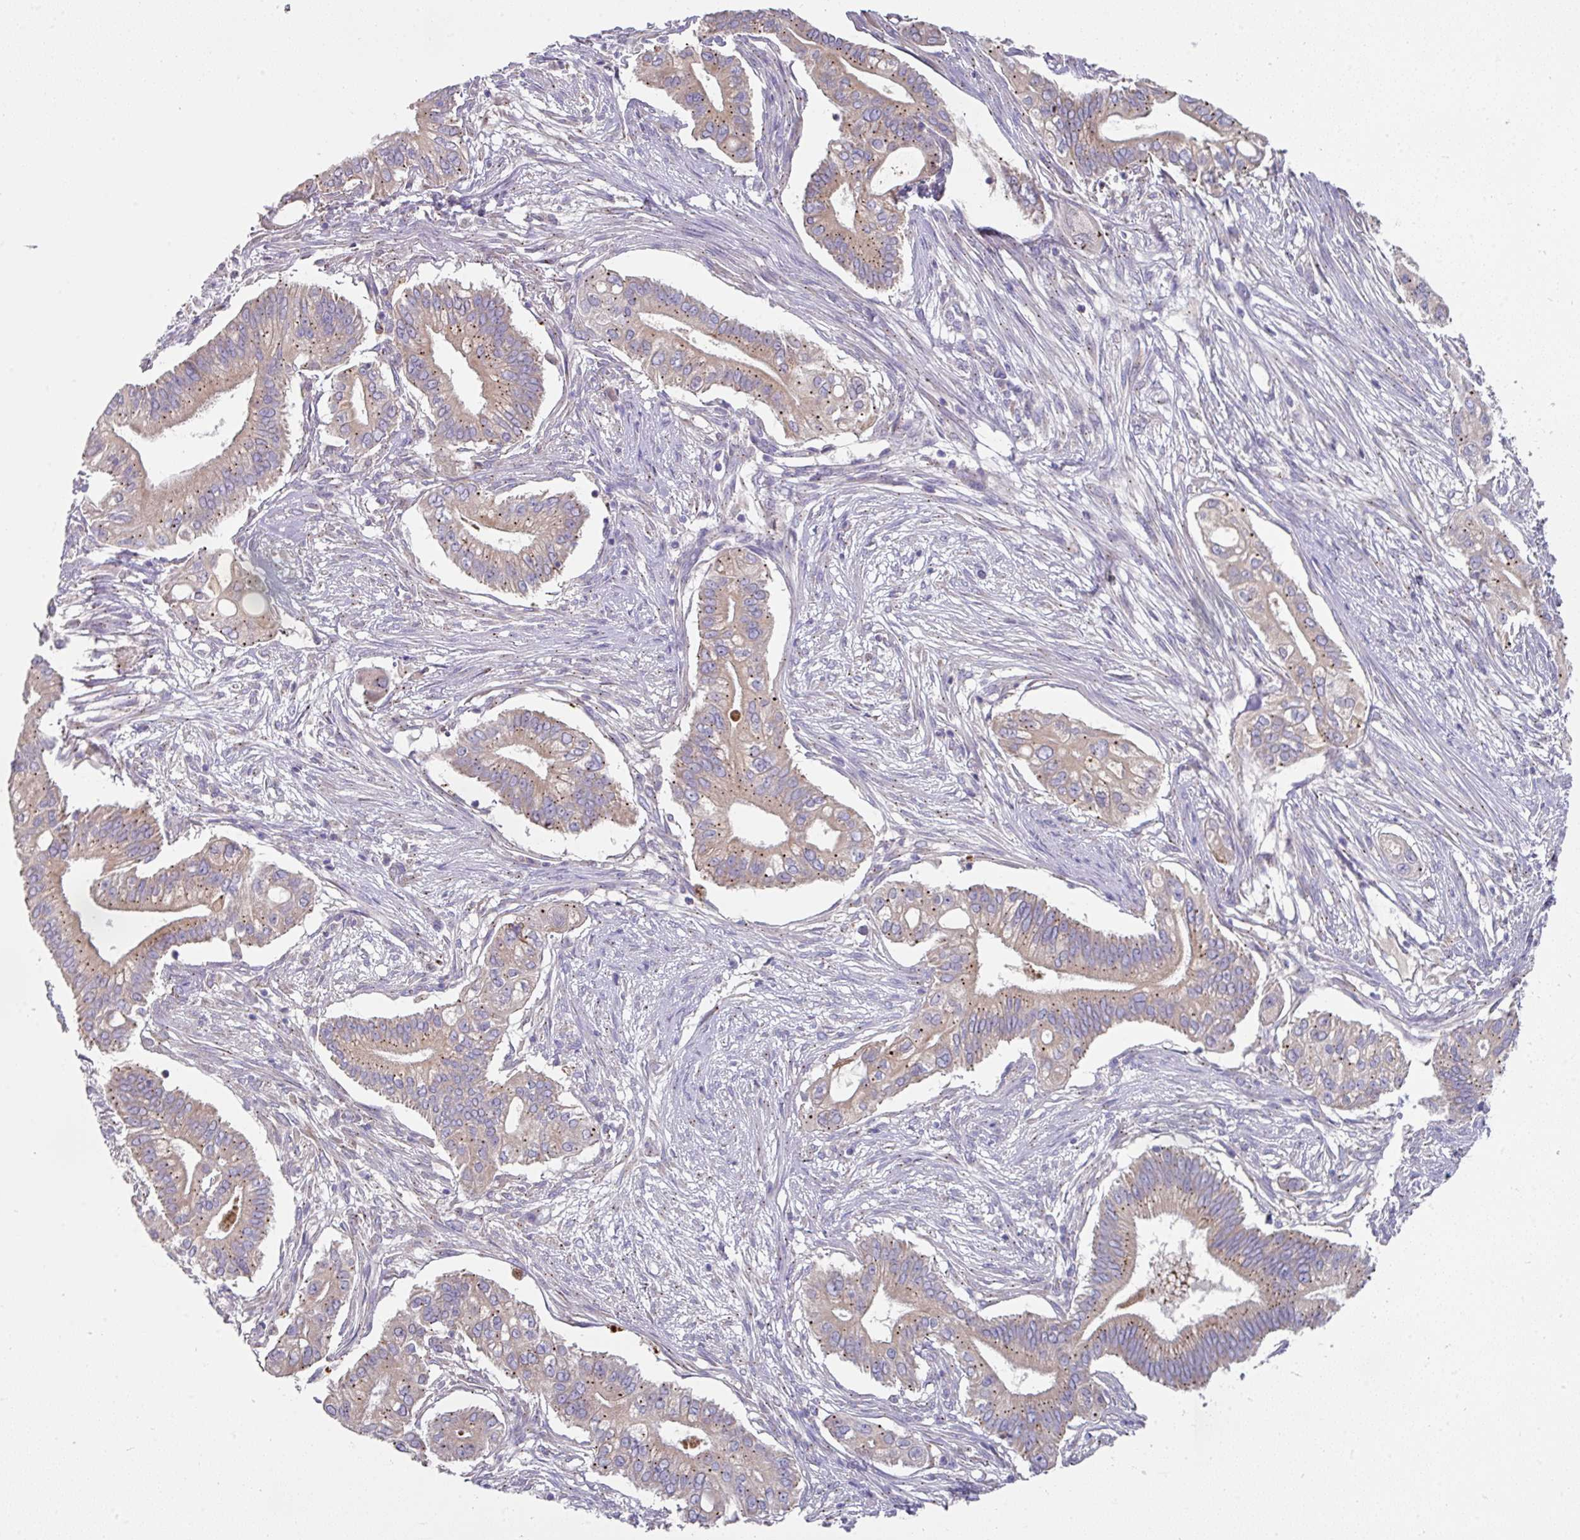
{"staining": {"intensity": "moderate", "quantity": "25%-75%", "location": "cytoplasmic/membranous"}, "tissue": "pancreatic cancer", "cell_type": "Tumor cells", "image_type": "cancer", "snomed": [{"axis": "morphology", "description": "Adenocarcinoma, NOS"}, {"axis": "topography", "description": "Pancreas"}], "caption": "A histopathology image showing moderate cytoplasmic/membranous expression in approximately 25%-75% of tumor cells in pancreatic cancer (adenocarcinoma), as visualized by brown immunohistochemical staining.", "gene": "IL4R", "patient": {"sex": "female", "age": 68}}